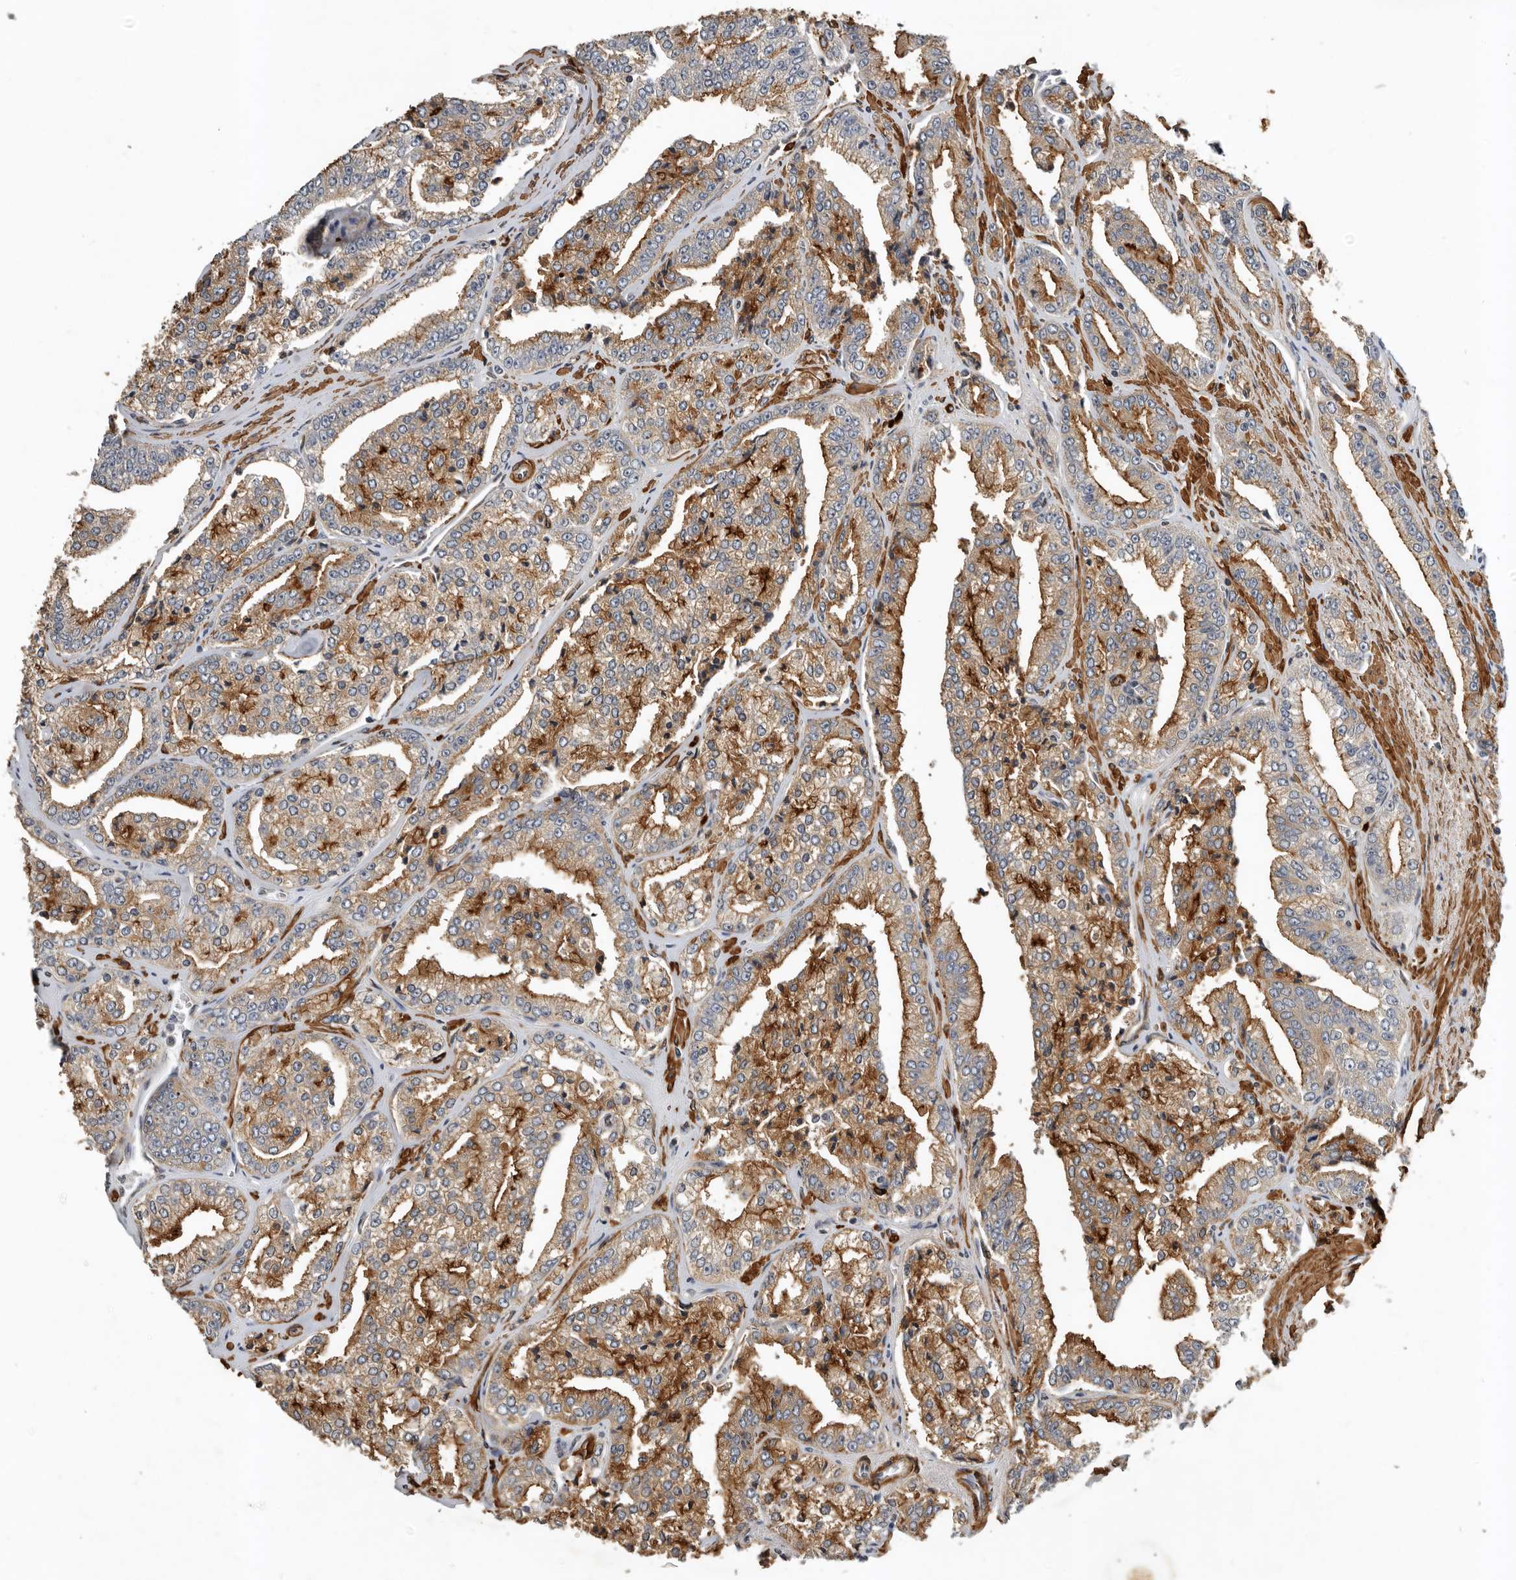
{"staining": {"intensity": "moderate", "quantity": ">75%", "location": "cytoplasmic/membranous"}, "tissue": "prostate cancer", "cell_type": "Tumor cells", "image_type": "cancer", "snomed": [{"axis": "morphology", "description": "Adenocarcinoma, High grade"}, {"axis": "topography", "description": "Prostate"}], "caption": "Protein analysis of high-grade adenocarcinoma (prostate) tissue demonstrates moderate cytoplasmic/membranous positivity in approximately >75% of tumor cells. The staining is performed using DAB (3,3'-diaminobenzidine) brown chromogen to label protein expression. The nuclei are counter-stained blue using hematoxylin.", "gene": "RNF157", "patient": {"sex": "male", "age": 71}}